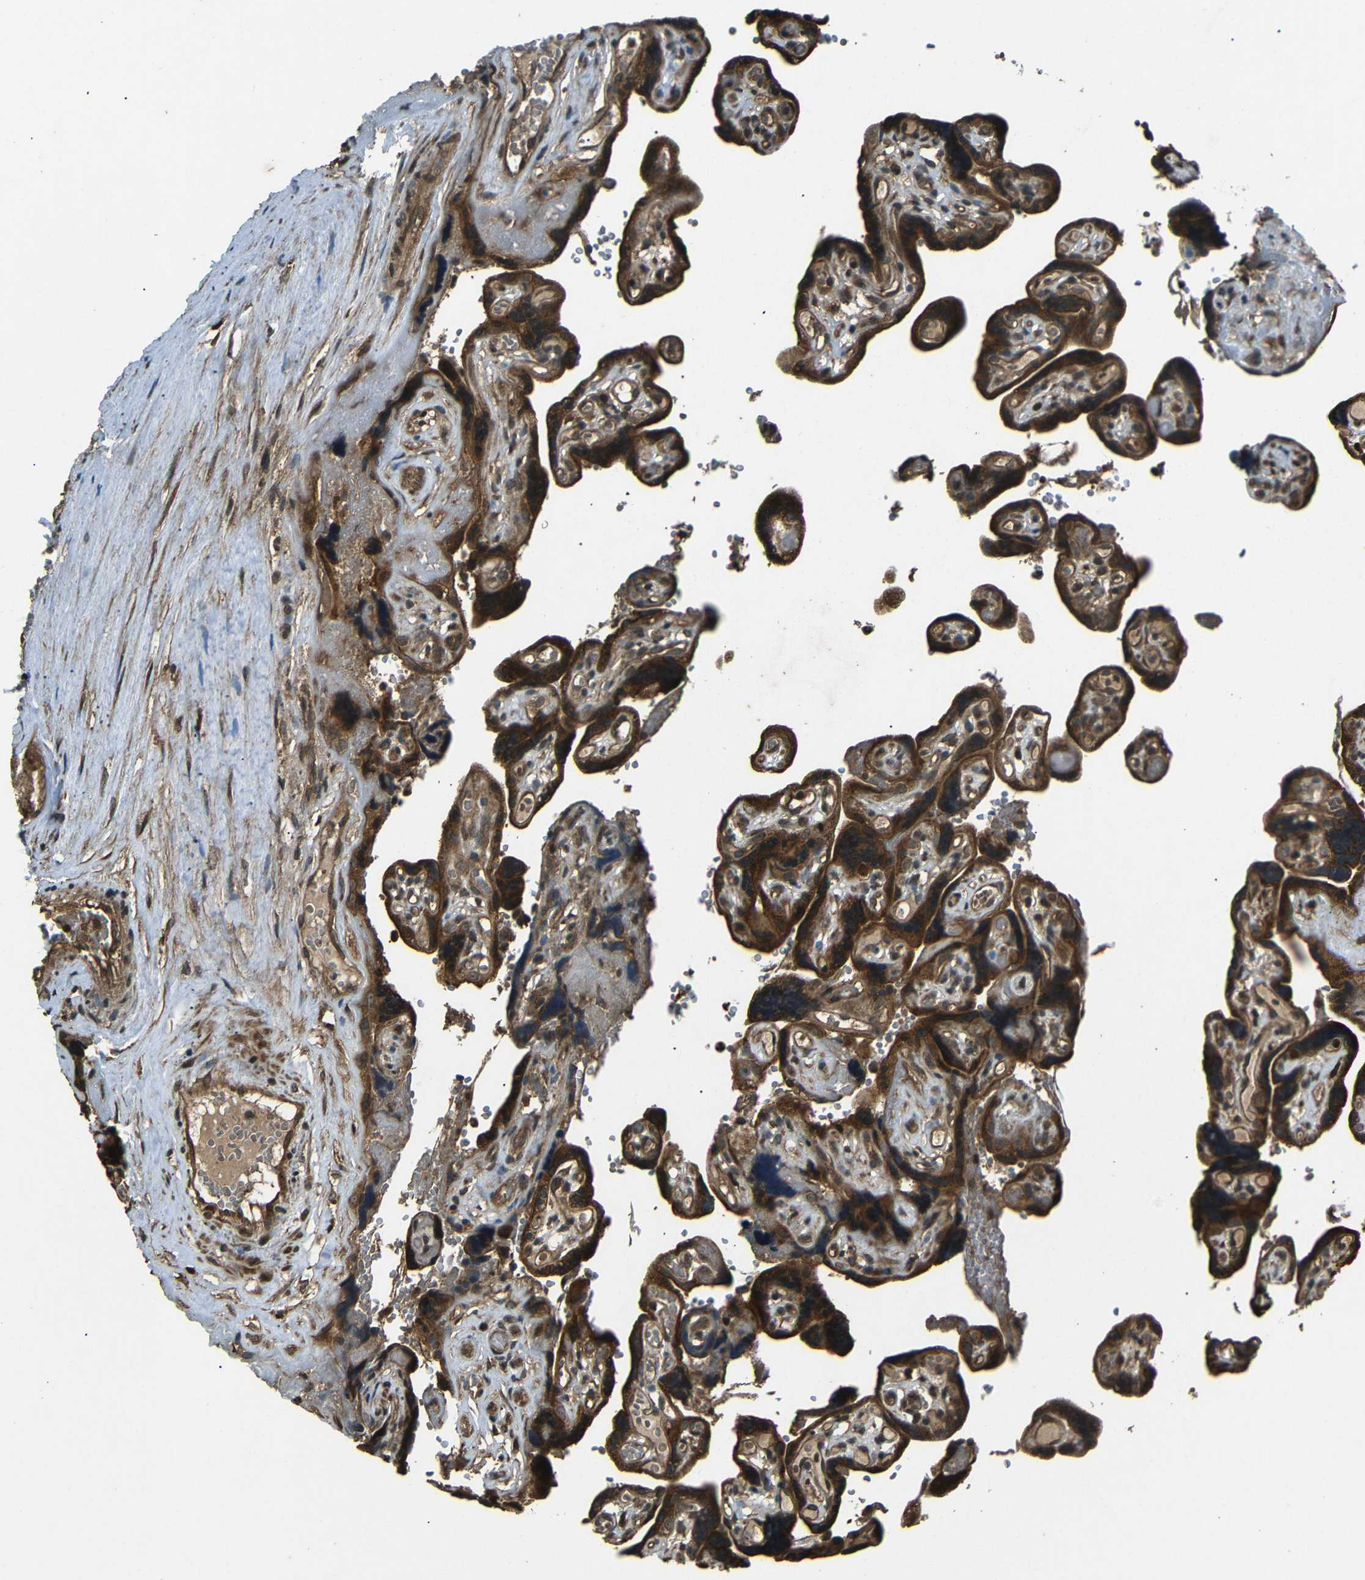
{"staining": {"intensity": "moderate", "quantity": ">75%", "location": "cytoplasmic/membranous"}, "tissue": "placenta", "cell_type": "Decidual cells", "image_type": "normal", "snomed": [{"axis": "morphology", "description": "Normal tissue, NOS"}, {"axis": "topography", "description": "Placenta"}], "caption": "DAB immunohistochemical staining of normal human placenta exhibits moderate cytoplasmic/membranous protein staining in about >75% of decidual cells.", "gene": "PLK2", "patient": {"sex": "female", "age": 30}}